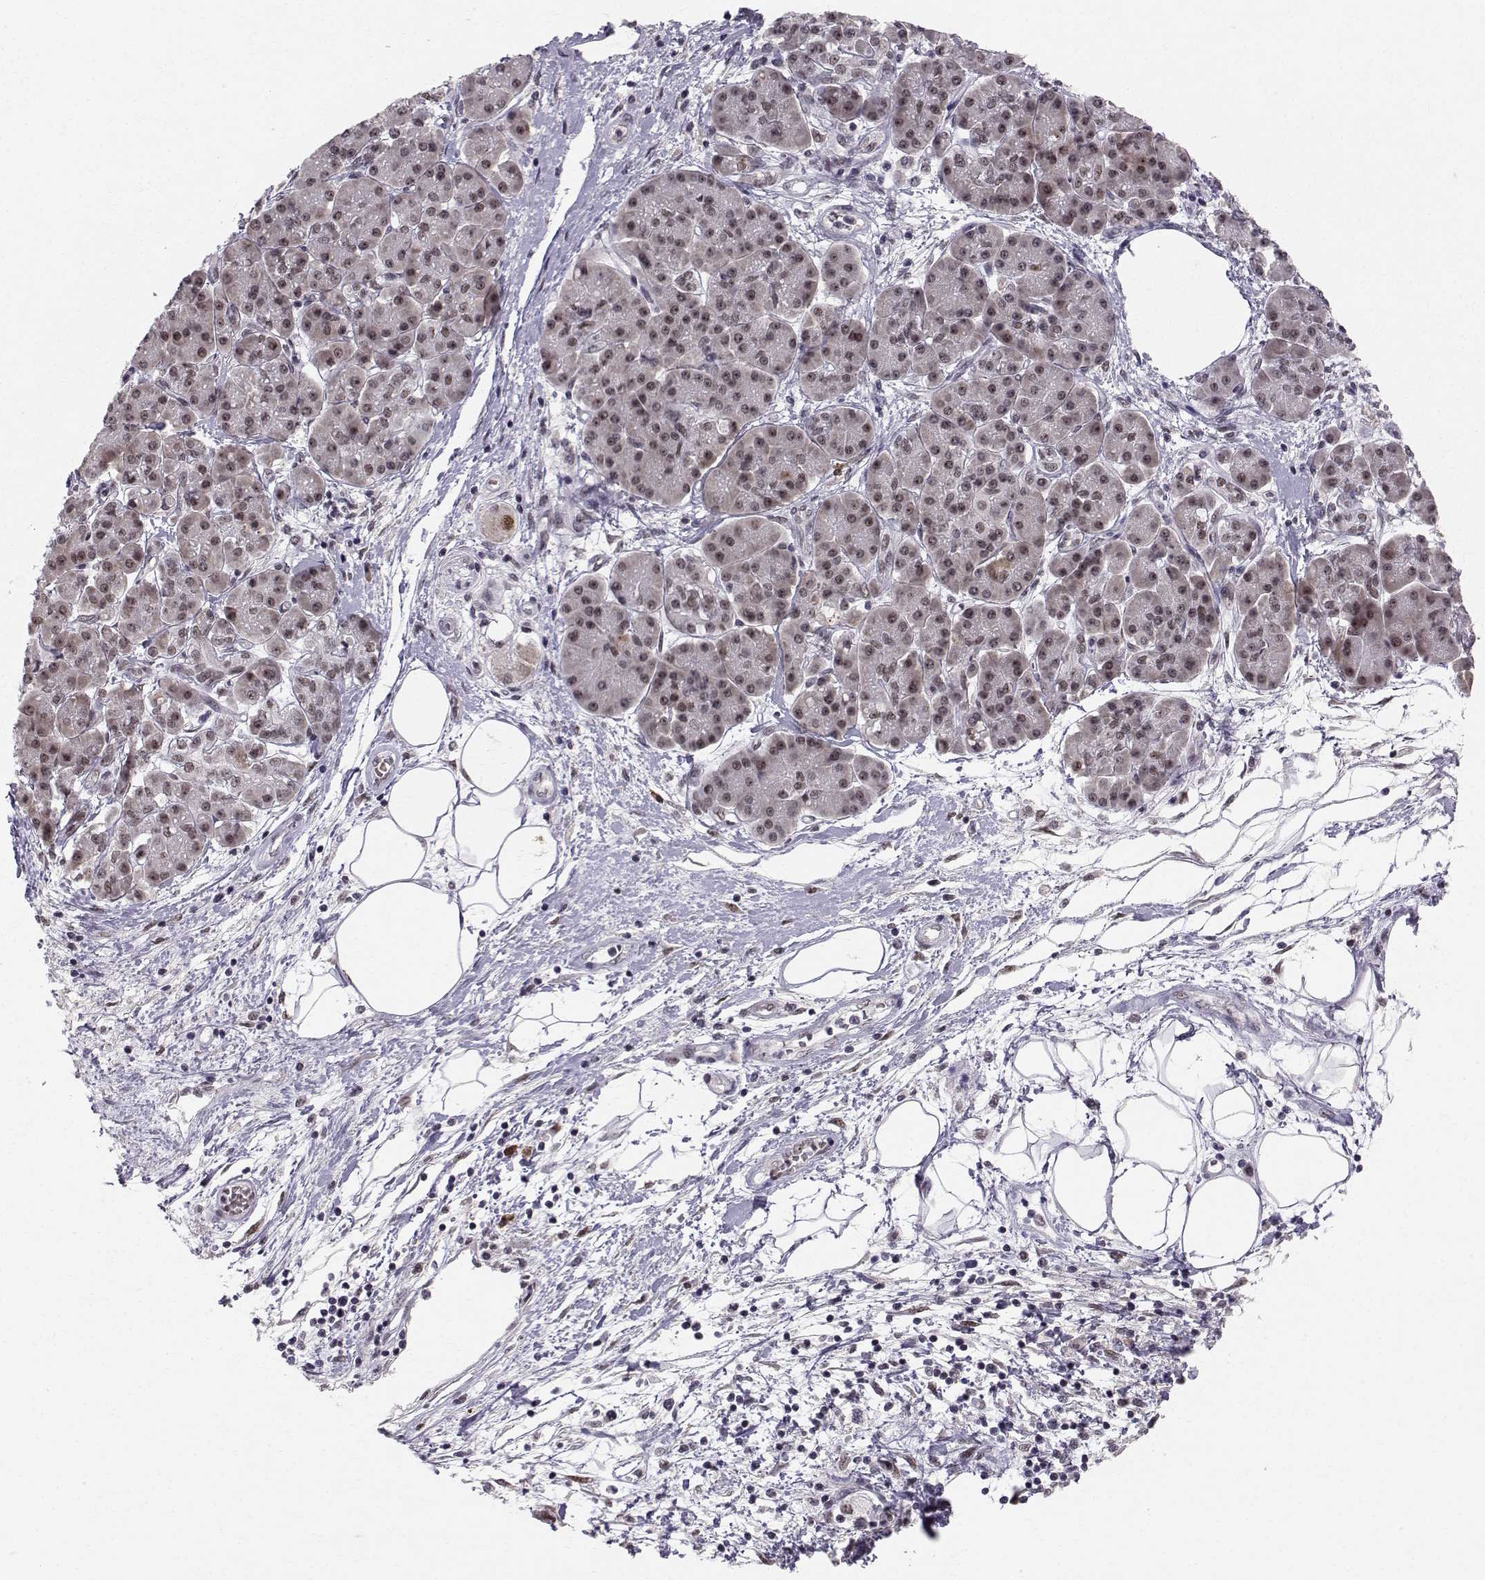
{"staining": {"intensity": "moderate", "quantity": "<25%", "location": "nuclear"}, "tissue": "pancreatic cancer", "cell_type": "Tumor cells", "image_type": "cancer", "snomed": [{"axis": "morphology", "description": "Adenocarcinoma, NOS"}, {"axis": "topography", "description": "Pancreas"}], "caption": "Brown immunohistochemical staining in human adenocarcinoma (pancreatic) shows moderate nuclear staining in approximately <25% of tumor cells.", "gene": "RPP38", "patient": {"sex": "female", "age": 73}}